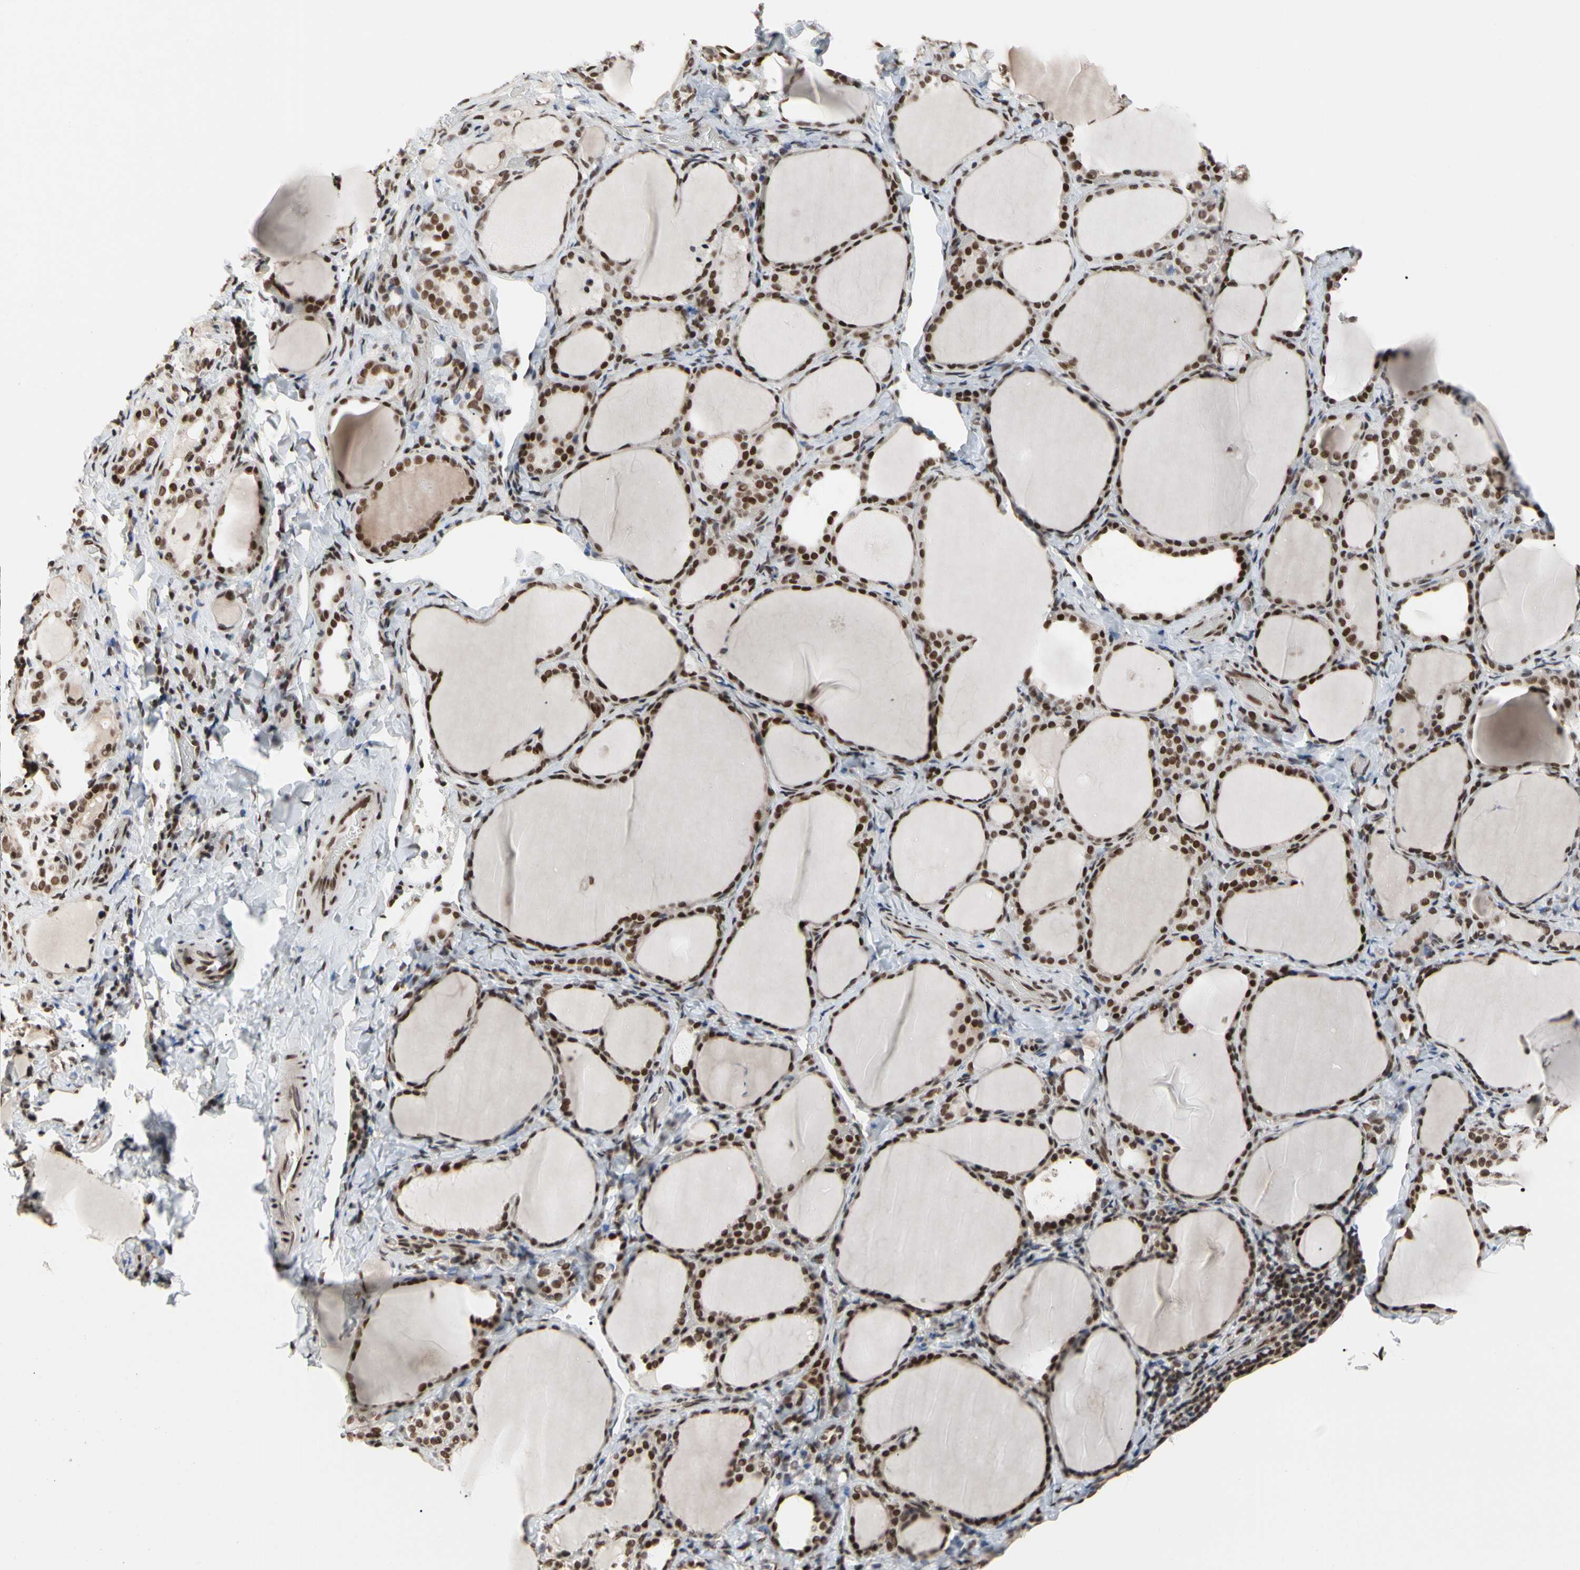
{"staining": {"intensity": "strong", "quantity": ">75%", "location": "nuclear"}, "tissue": "thyroid gland", "cell_type": "Glandular cells", "image_type": "normal", "snomed": [{"axis": "morphology", "description": "Normal tissue, NOS"}, {"axis": "morphology", "description": "Papillary adenocarcinoma, NOS"}, {"axis": "topography", "description": "Thyroid gland"}], "caption": "Immunohistochemistry histopathology image of normal thyroid gland: thyroid gland stained using immunohistochemistry (IHC) exhibits high levels of strong protein expression localized specifically in the nuclear of glandular cells, appearing as a nuclear brown color.", "gene": "FAM98B", "patient": {"sex": "female", "age": 30}}